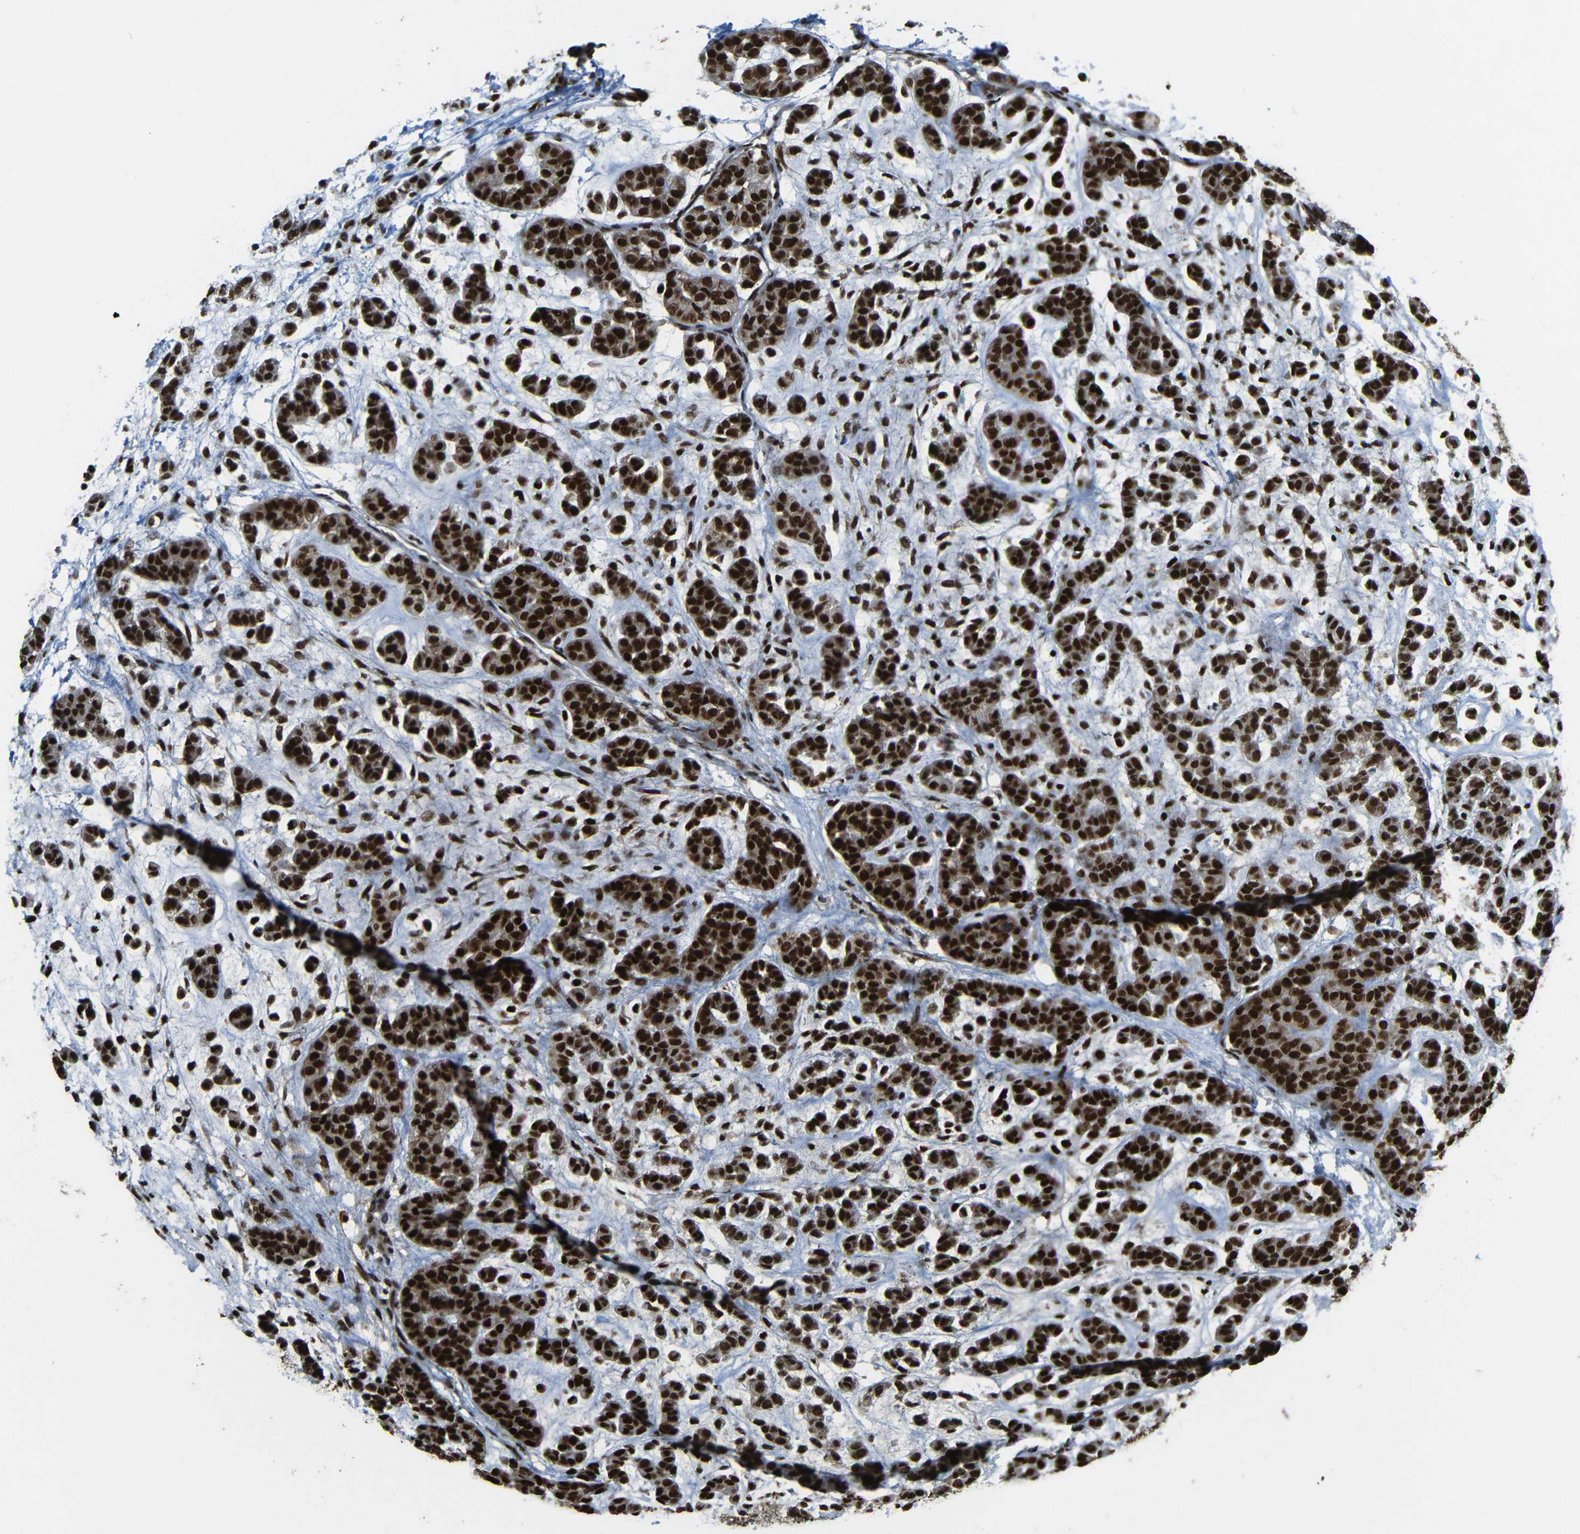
{"staining": {"intensity": "strong", "quantity": ">75%", "location": "cytoplasmic/membranous,nuclear"}, "tissue": "head and neck cancer", "cell_type": "Tumor cells", "image_type": "cancer", "snomed": [{"axis": "morphology", "description": "Adenocarcinoma, NOS"}, {"axis": "morphology", "description": "Adenoma, NOS"}, {"axis": "topography", "description": "Head-Neck"}], "caption": "A brown stain labels strong cytoplasmic/membranous and nuclear expression of a protein in human head and neck cancer tumor cells.", "gene": "TCF7L2", "patient": {"sex": "female", "age": 55}}